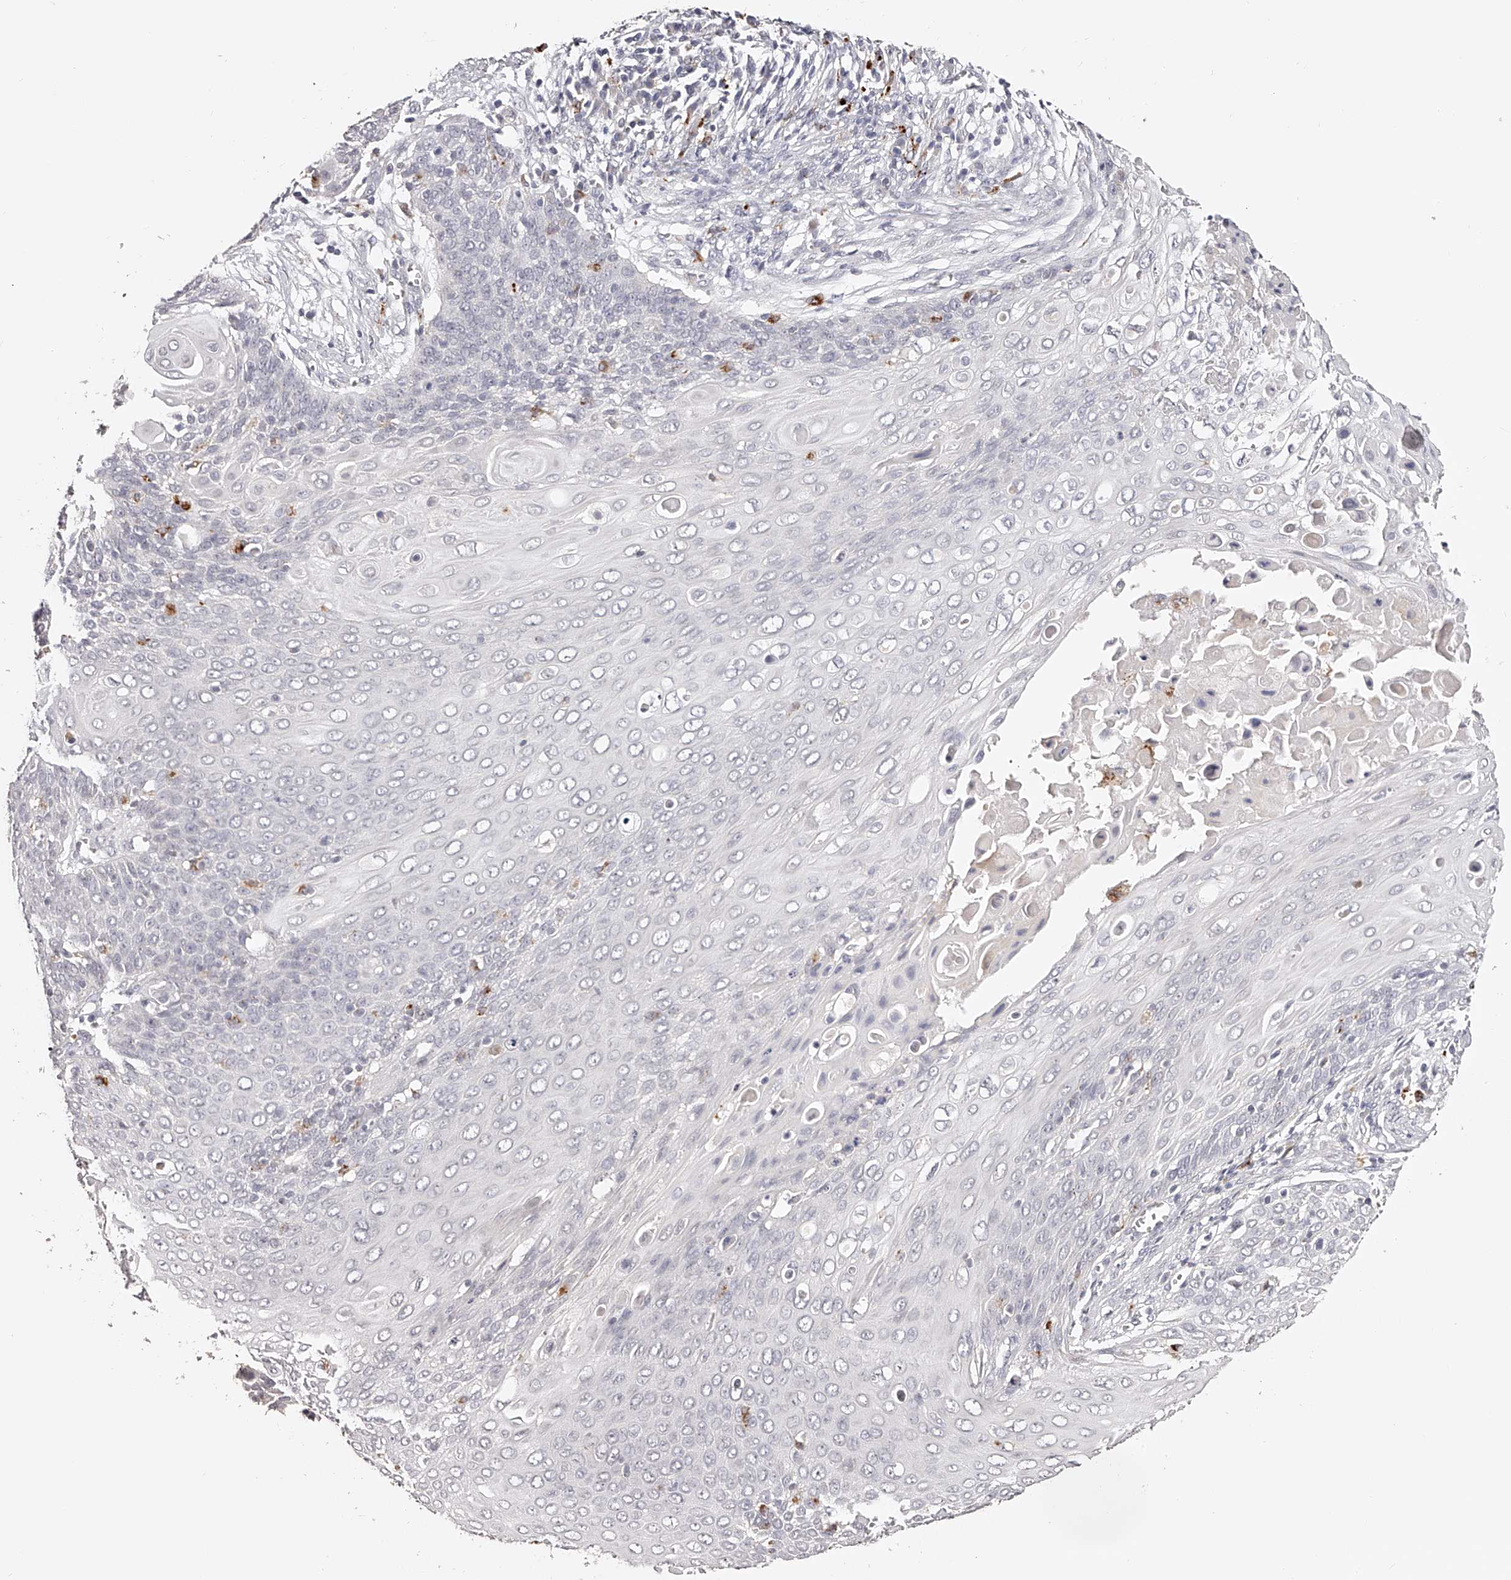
{"staining": {"intensity": "negative", "quantity": "none", "location": "none"}, "tissue": "cervical cancer", "cell_type": "Tumor cells", "image_type": "cancer", "snomed": [{"axis": "morphology", "description": "Squamous cell carcinoma, NOS"}, {"axis": "topography", "description": "Cervix"}], "caption": "DAB (3,3'-diaminobenzidine) immunohistochemical staining of human cervical squamous cell carcinoma shows no significant positivity in tumor cells.", "gene": "SLC35D3", "patient": {"sex": "female", "age": 39}}